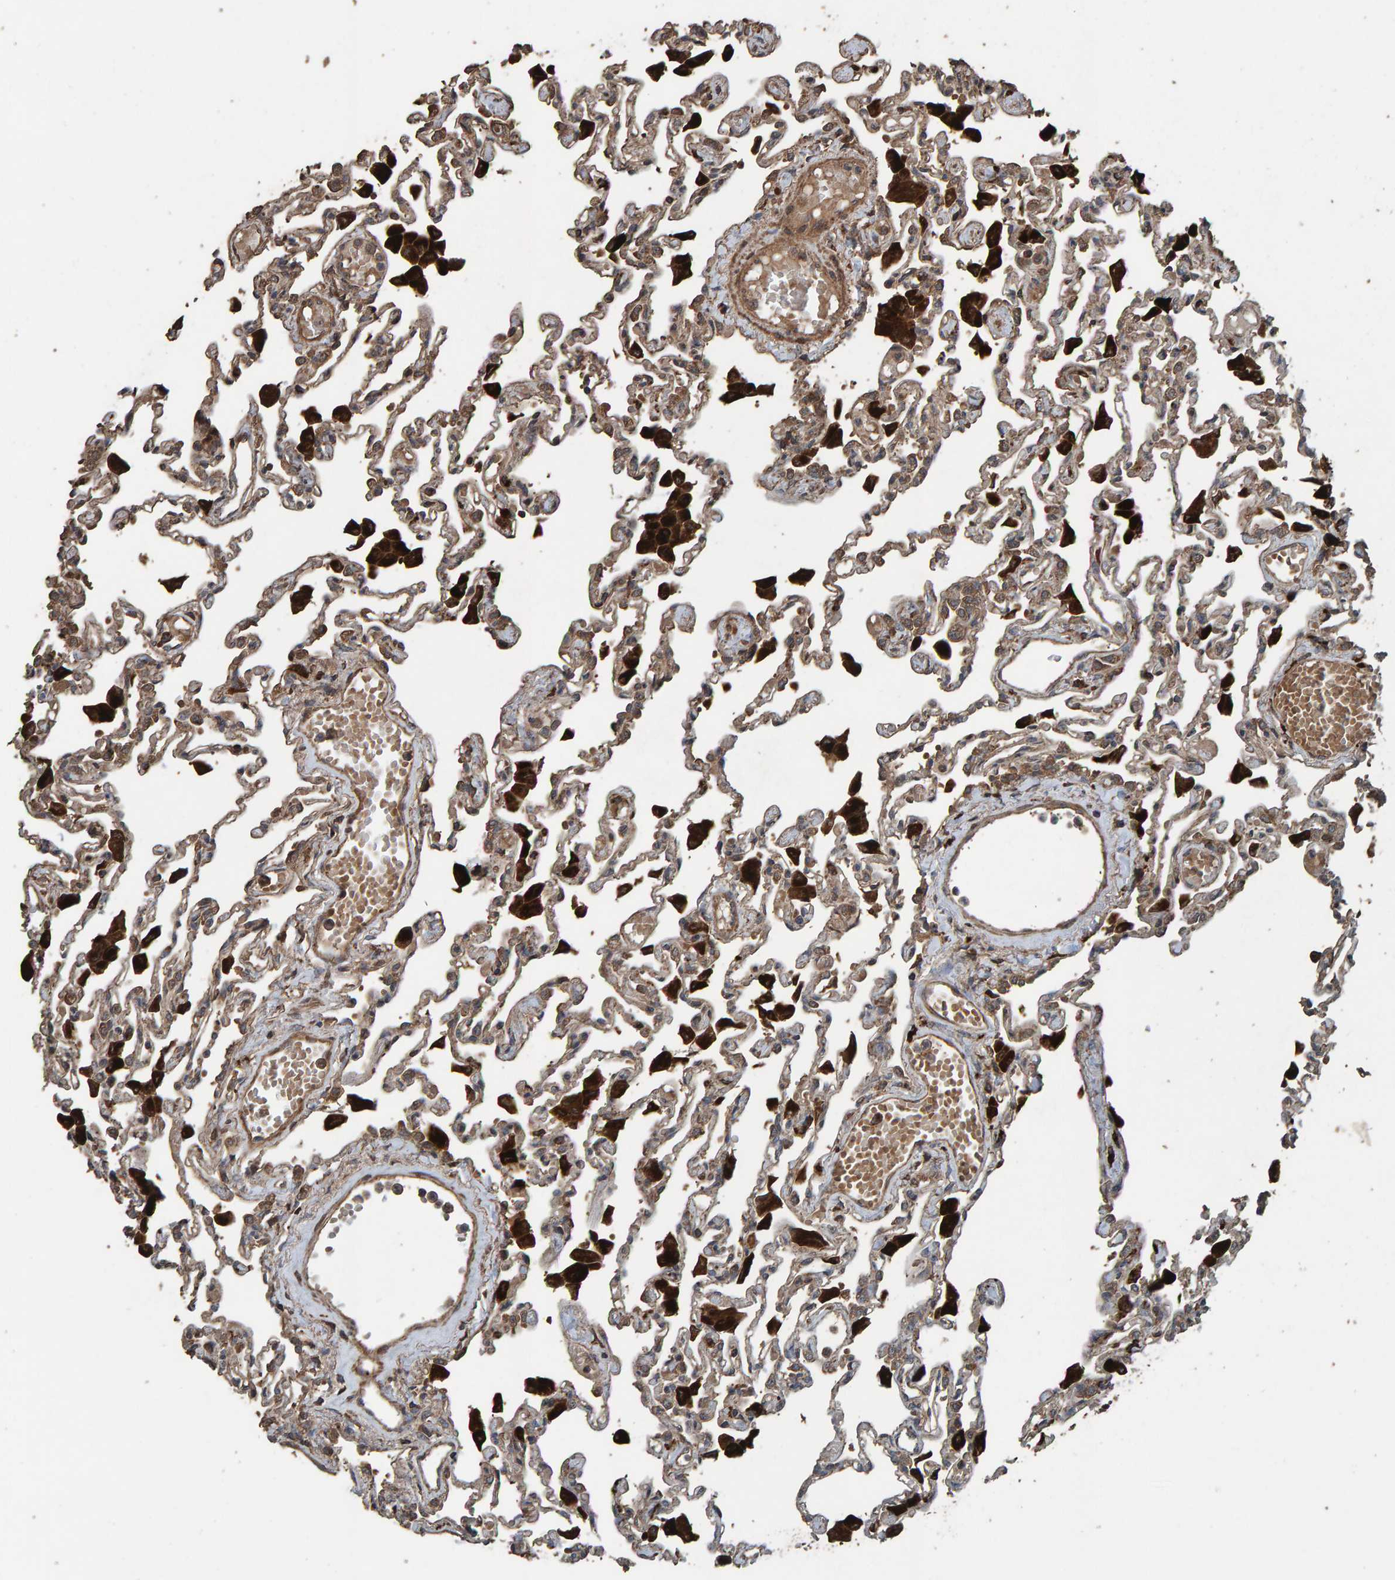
{"staining": {"intensity": "moderate", "quantity": ">75%", "location": "cytoplasmic/membranous"}, "tissue": "lung", "cell_type": "Alveolar cells", "image_type": "normal", "snomed": [{"axis": "morphology", "description": "Normal tissue, NOS"}, {"axis": "topography", "description": "Bronchus"}, {"axis": "topography", "description": "Lung"}], "caption": "Alveolar cells demonstrate medium levels of moderate cytoplasmic/membranous positivity in about >75% of cells in normal lung.", "gene": "DUS1L", "patient": {"sex": "female", "age": 49}}